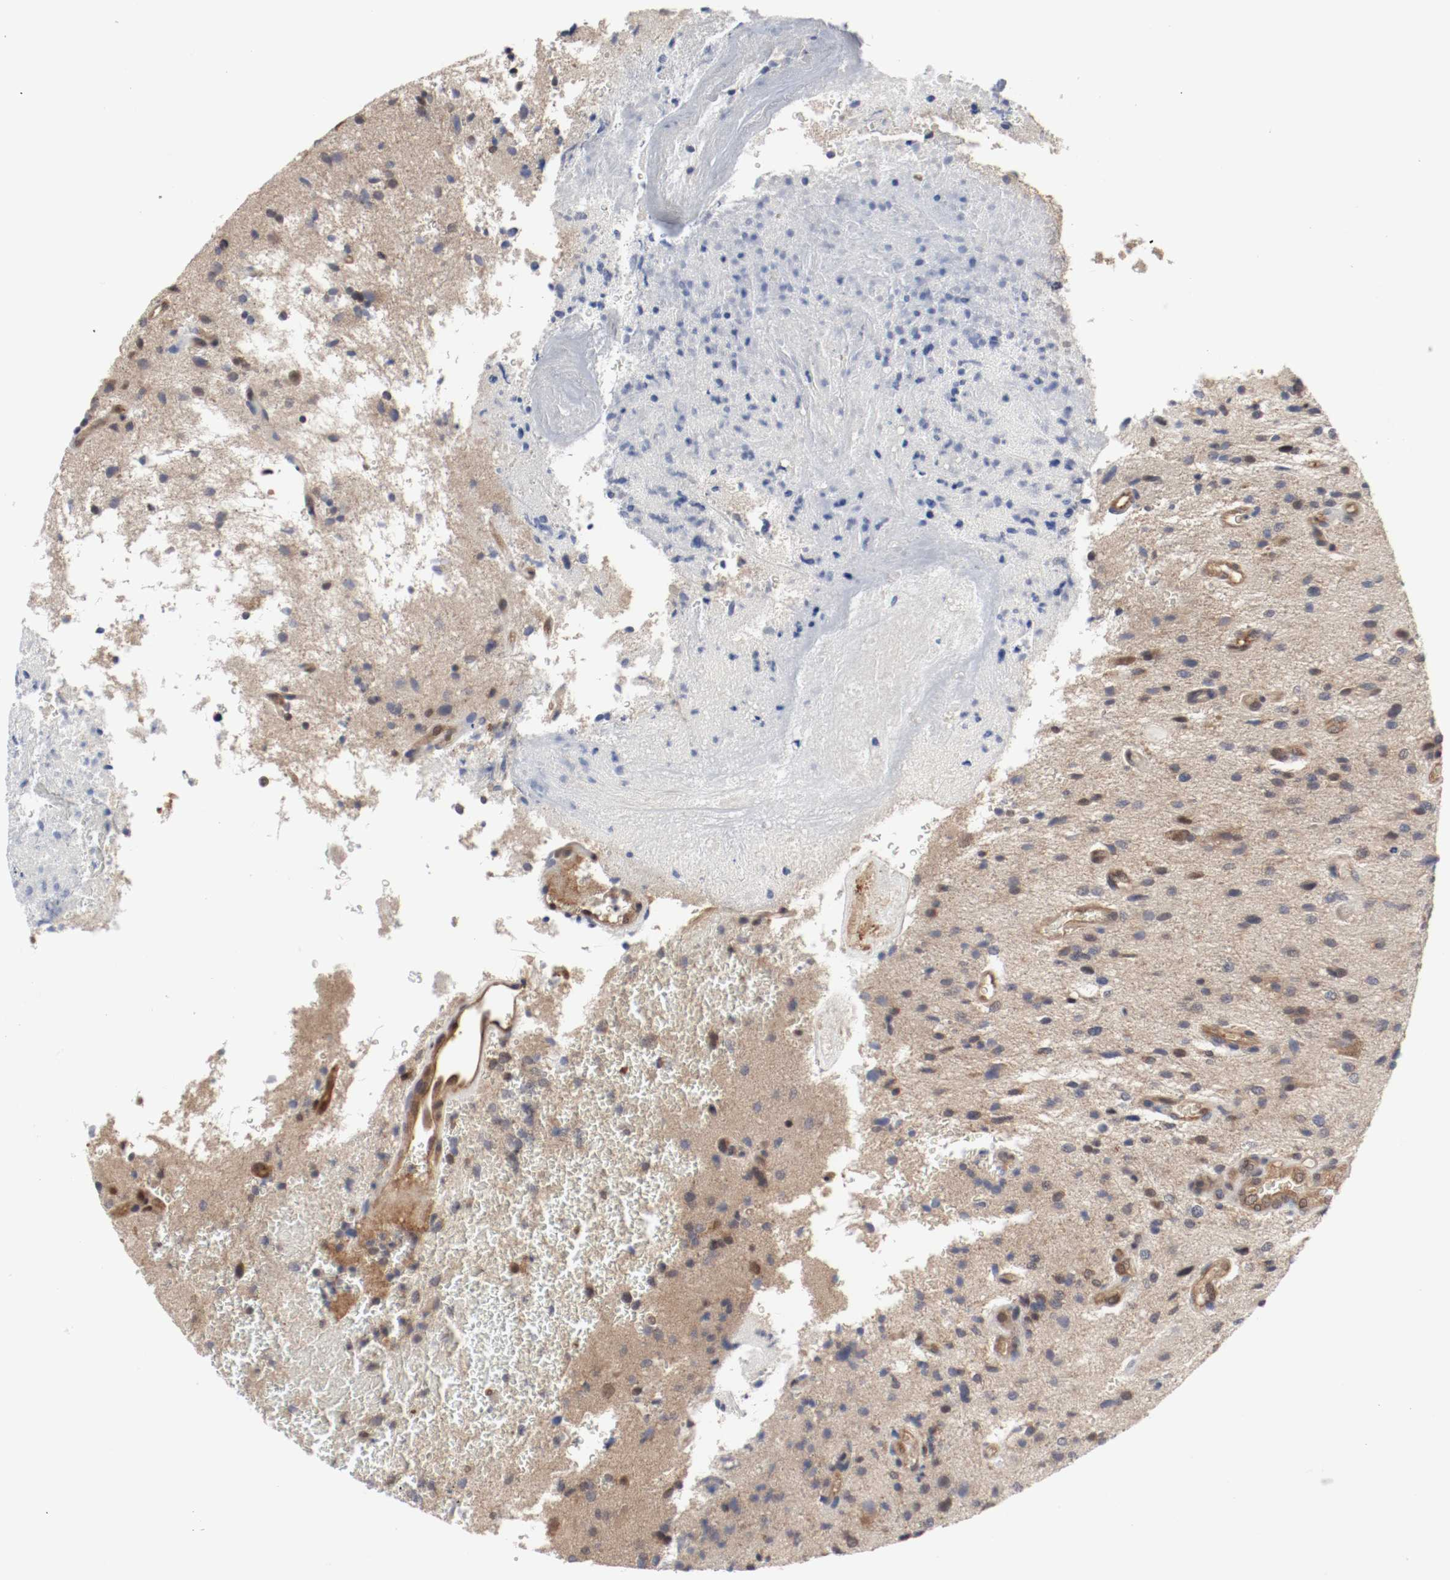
{"staining": {"intensity": "moderate", "quantity": "25%-75%", "location": "cytoplasmic/membranous,nuclear"}, "tissue": "glioma", "cell_type": "Tumor cells", "image_type": "cancer", "snomed": [{"axis": "morphology", "description": "Normal tissue, NOS"}, {"axis": "morphology", "description": "Glioma, malignant, High grade"}, {"axis": "topography", "description": "Cerebral cortex"}], "caption": "Immunohistochemical staining of malignant glioma (high-grade) reveals moderate cytoplasmic/membranous and nuclear protein staining in approximately 25%-75% of tumor cells. (DAB IHC with brightfield microscopy, high magnification).", "gene": "AFG3L2", "patient": {"sex": "male", "age": 75}}